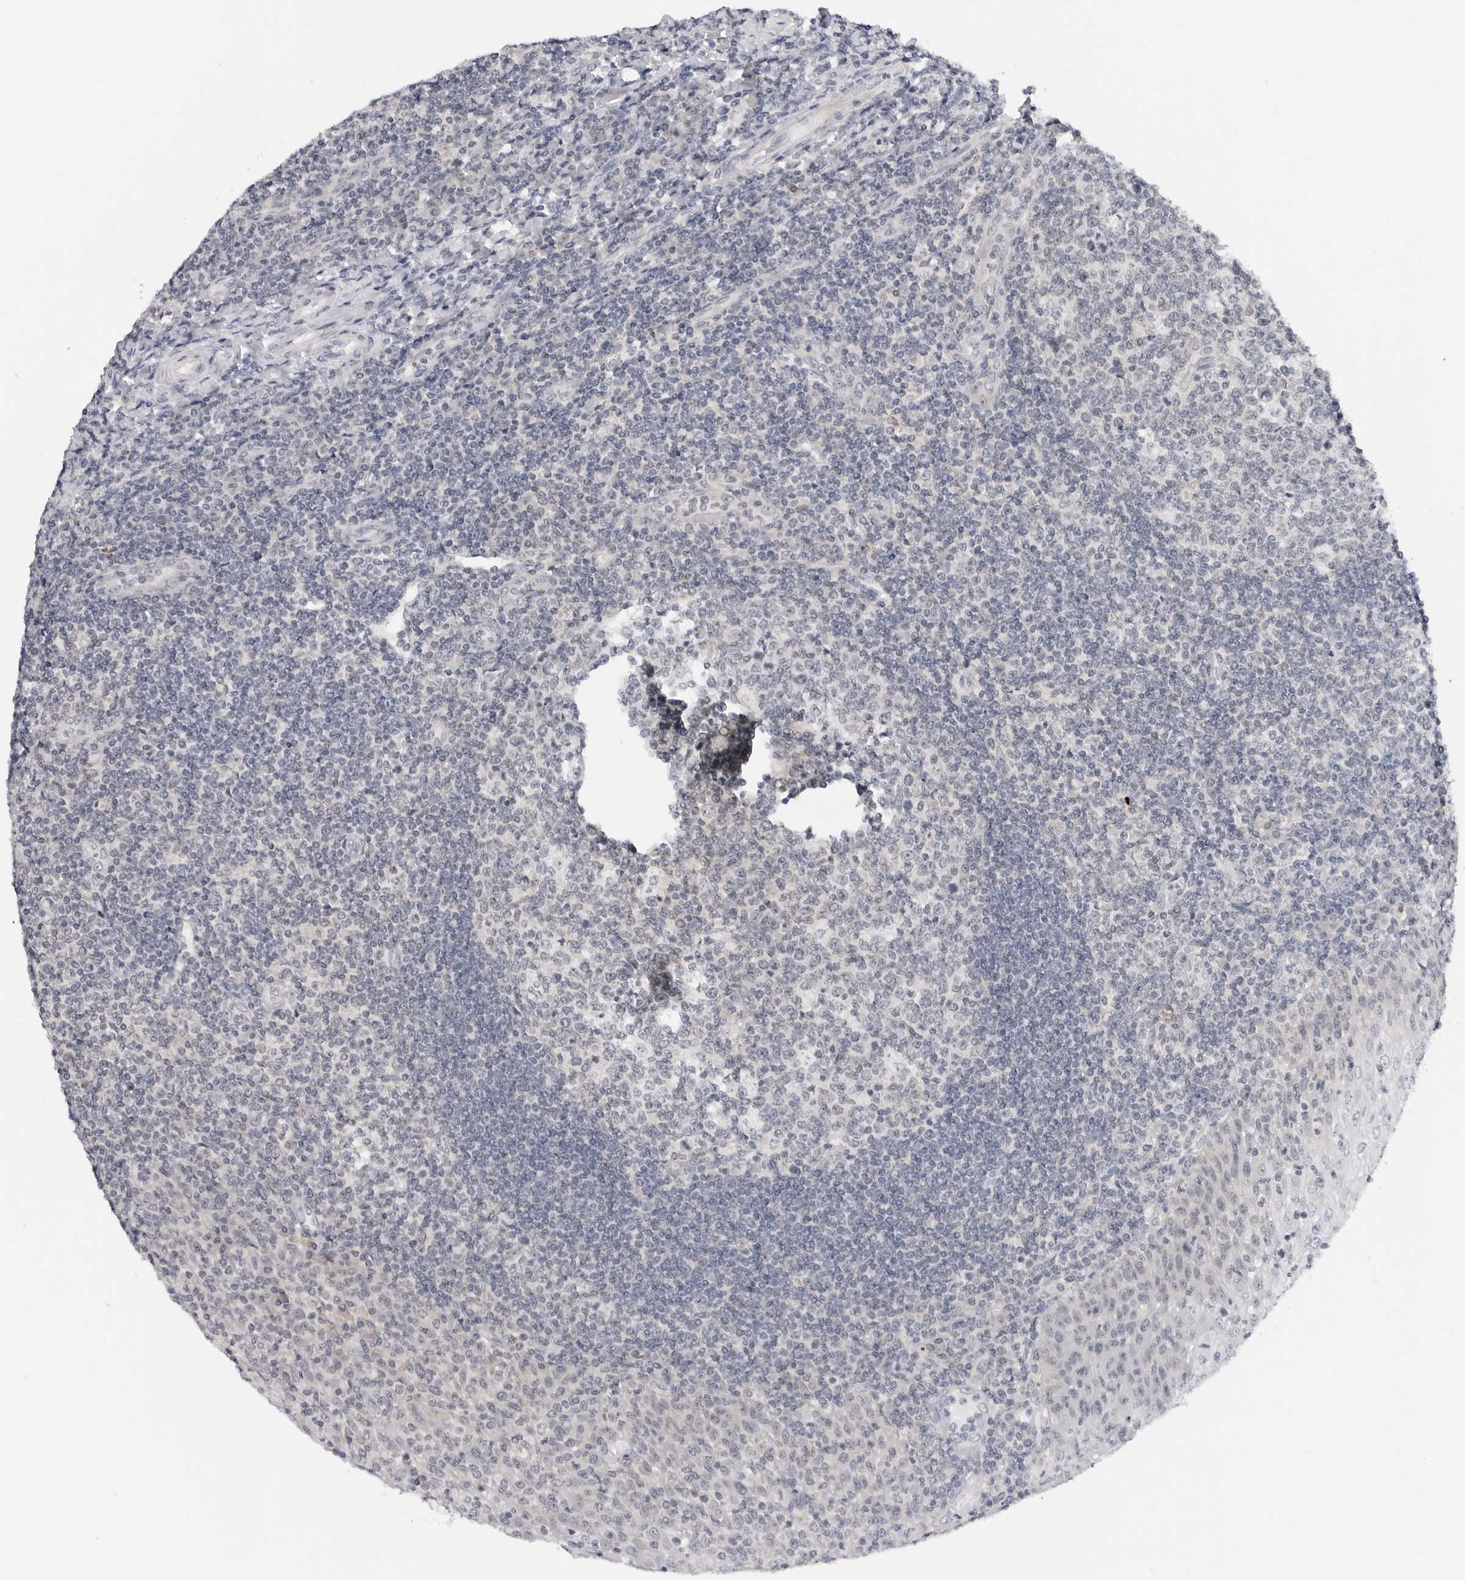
{"staining": {"intensity": "weak", "quantity": "25%-75%", "location": "cytoplasmic/membranous"}, "tissue": "tonsil", "cell_type": "Germinal center cells", "image_type": "normal", "snomed": [{"axis": "morphology", "description": "Normal tissue, NOS"}, {"axis": "topography", "description": "Tonsil"}], "caption": "IHC of benign human tonsil exhibits low levels of weak cytoplasmic/membranous staining in about 25%-75% of germinal center cells. Using DAB (3,3'-diaminobenzidine) (brown) and hematoxylin (blue) stains, captured at high magnification using brightfield microscopy.", "gene": "MAP2K5", "patient": {"sex": "female", "age": 19}}